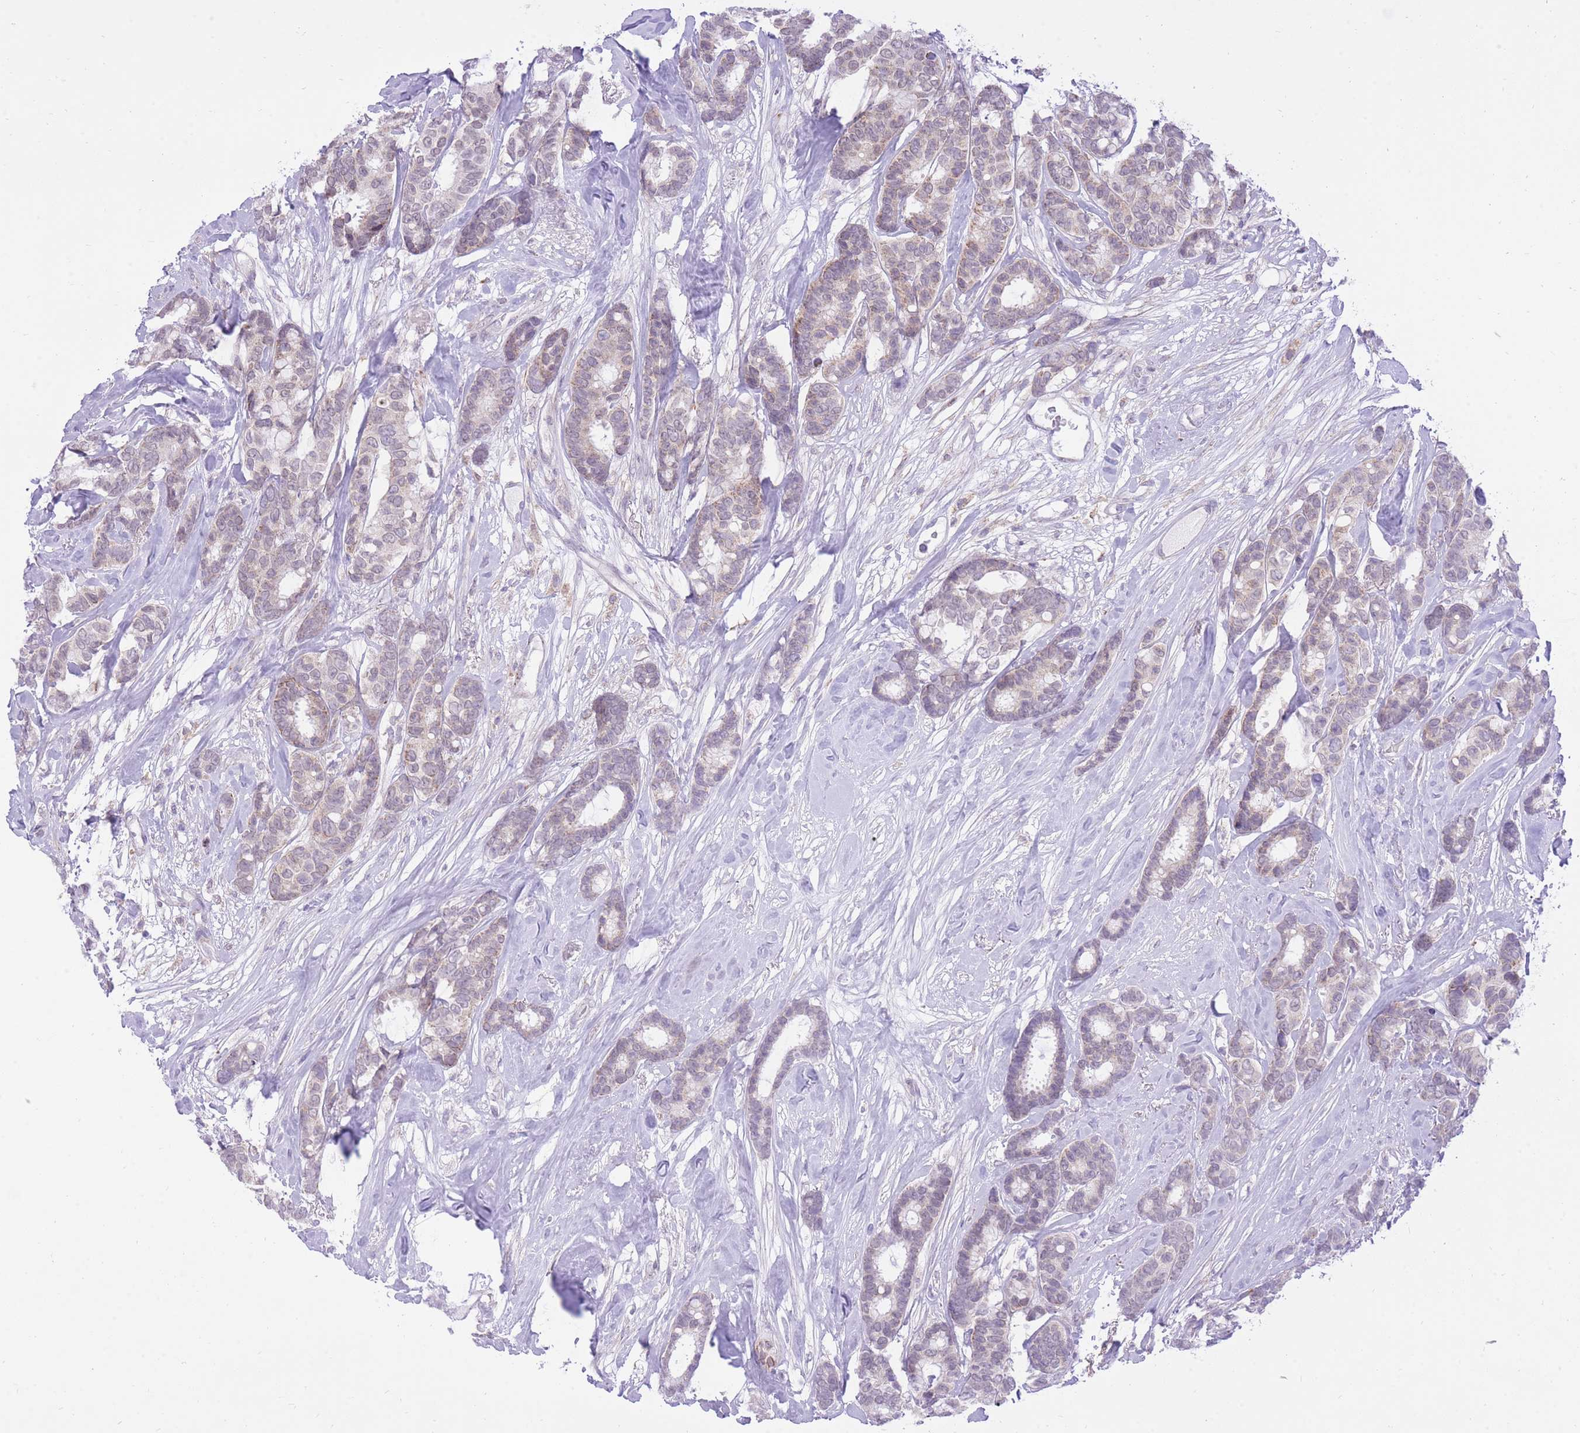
{"staining": {"intensity": "weak", "quantity": ">75%", "location": "cytoplasmic/membranous"}, "tissue": "breast cancer", "cell_type": "Tumor cells", "image_type": "cancer", "snomed": [{"axis": "morphology", "description": "Duct carcinoma"}, {"axis": "topography", "description": "Breast"}], "caption": "An immunohistochemistry (IHC) image of neoplastic tissue is shown. Protein staining in brown shows weak cytoplasmic/membranous positivity in breast invasive ductal carcinoma within tumor cells.", "gene": "DENND2D", "patient": {"sex": "female", "age": 87}}